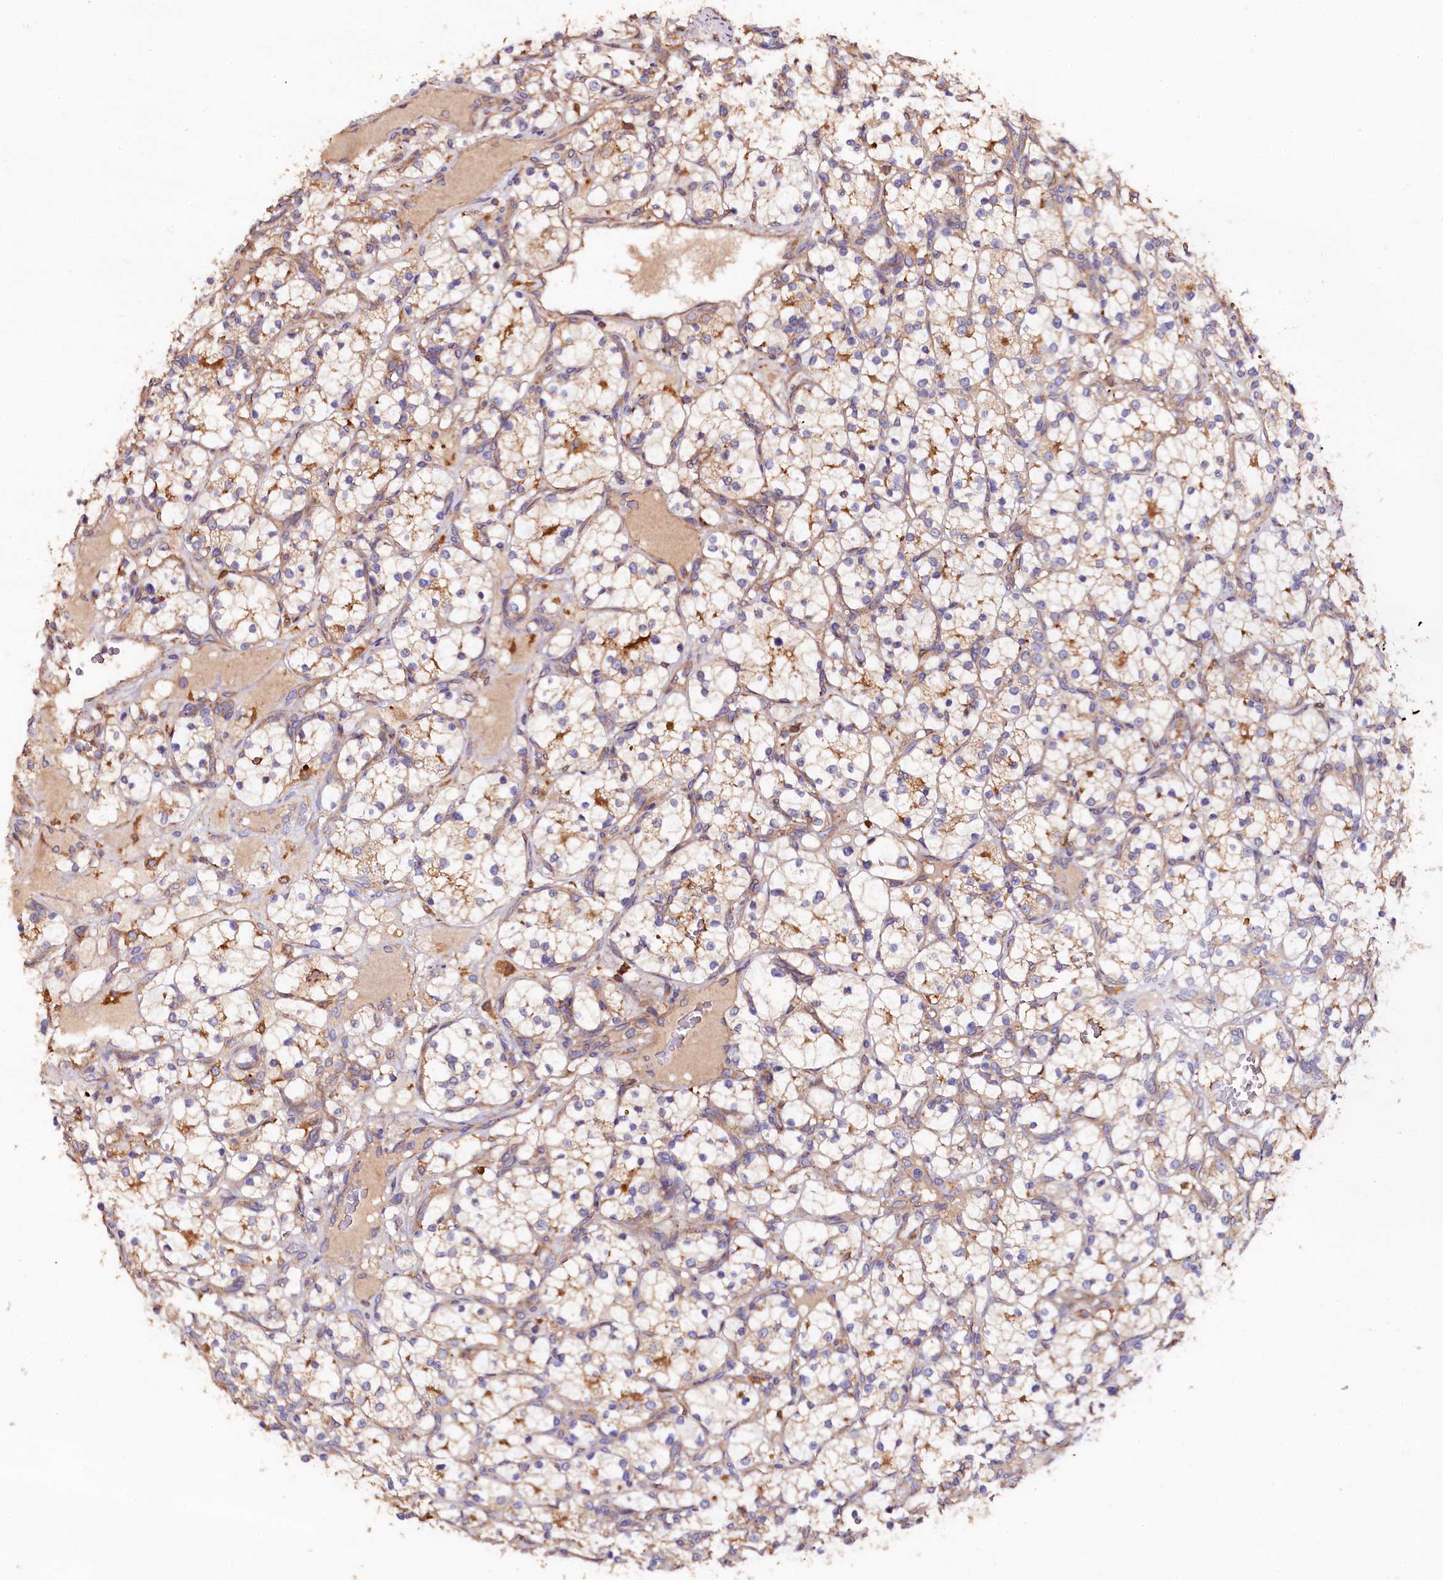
{"staining": {"intensity": "negative", "quantity": "none", "location": "none"}, "tissue": "renal cancer", "cell_type": "Tumor cells", "image_type": "cancer", "snomed": [{"axis": "morphology", "description": "Adenocarcinoma, NOS"}, {"axis": "topography", "description": "Kidney"}], "caption": "Tumor cells show no significant protein expression in renal adenocarcinoma. (Brightfield microscopy of DAB (3,3'-diaminobenzidine) immunohistochemistry at high magnification).", "gene": "APPL2", "patient": {"sex": "female", "age": 69}}